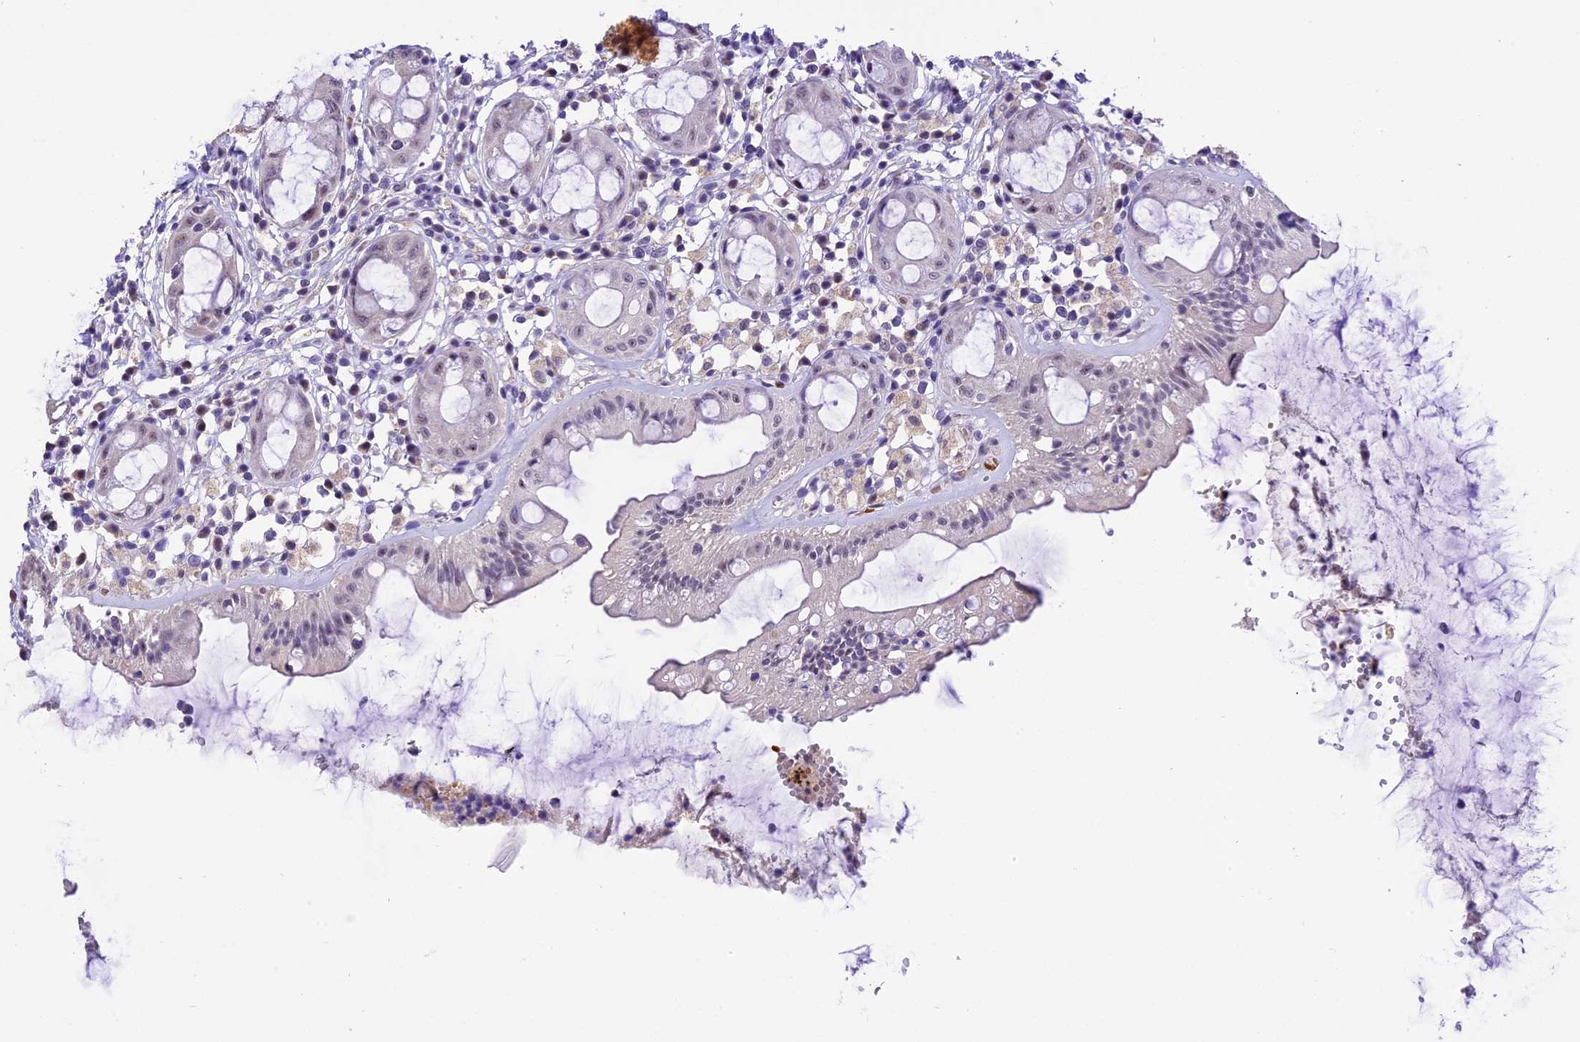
{"staining": {"intensity": "negative", "quantity": "none", "location": "none"}, "tissue": "rectum", "cell_type": "Glandular cells", "image_type": "normal", "snomed": [{"axis": "morphology", "description": "Normal tissue, NOS"}, {"axis": "topography", "description": "Rectum"}], "caption": "Immunohistochemistry (IHC) micrograph of normal human rectum stained for a protein (brown), which exhibits no expression in glandular cells. The staining was performed using DAB to visualize the protein expression in brown, while the nuclei were stained in blue with hematoxylin (Magnification: 20x).", "gene": "AHSP", "patient": {"sex": "female", "age": 57}}